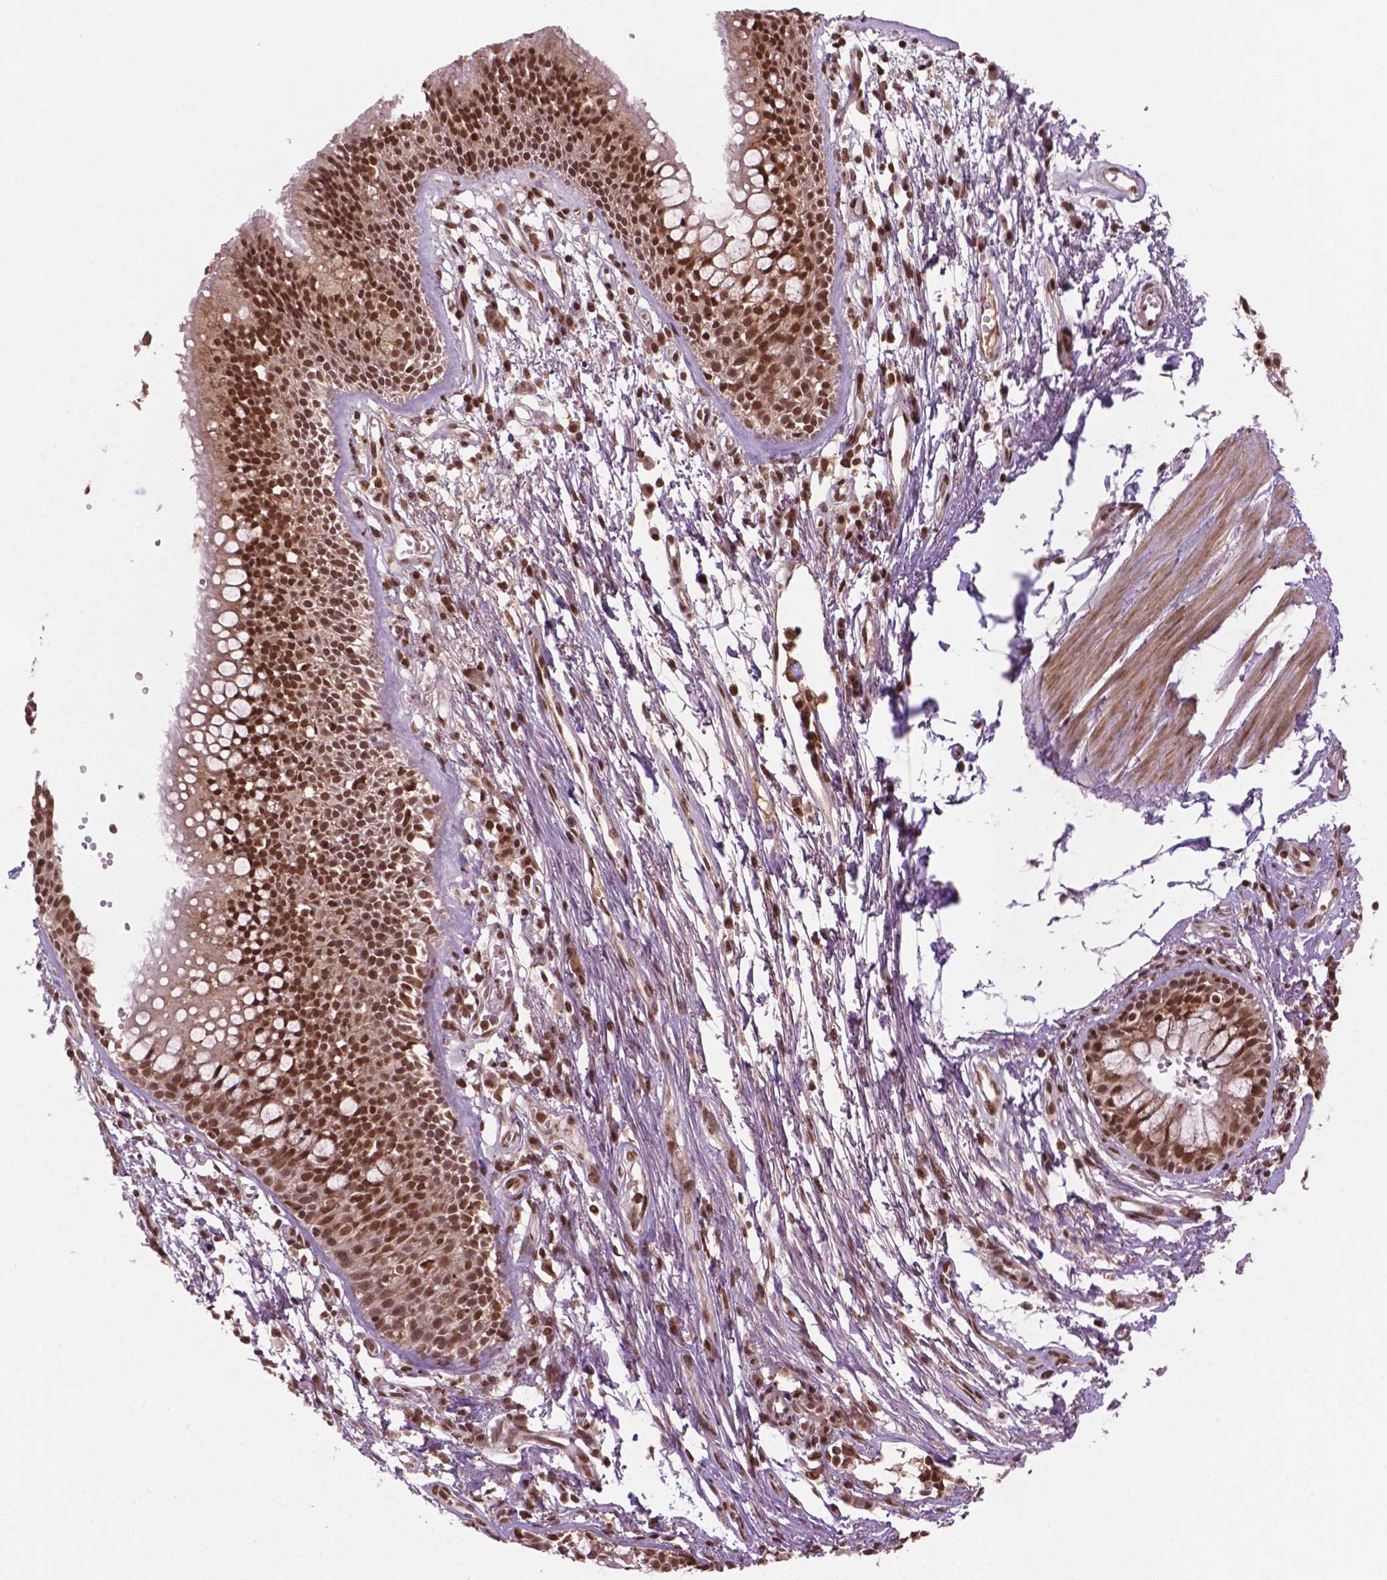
{"staining": {"intensity": "strong", "quantity": ">75%", "location": "nuclear"}, "tissue": "bronchus", "cell_type": "Respiratory epithelial cells", "image_type": "normal", "snomed": [{"axis": "morphology", "description": "Normal tissue, NOS"}, {"axis": "morphology", "description": "Squamous cell carcinoma, NOS"}, {"axis": "topography", "description": "Cartilage tissue"}, {"axis": "topography", "description": "Bronchus"}, {"axis": "topography", "description": "Lung"}], "caption": "Brown immunohistochemical staining in benign bronchus shows strong nuclear expression in approximately >75% of respiratory epithelial cells. Nuclei are stained in blue.", "gene": "SIRT6", "patient": {"sex": "male", "age": 66}}